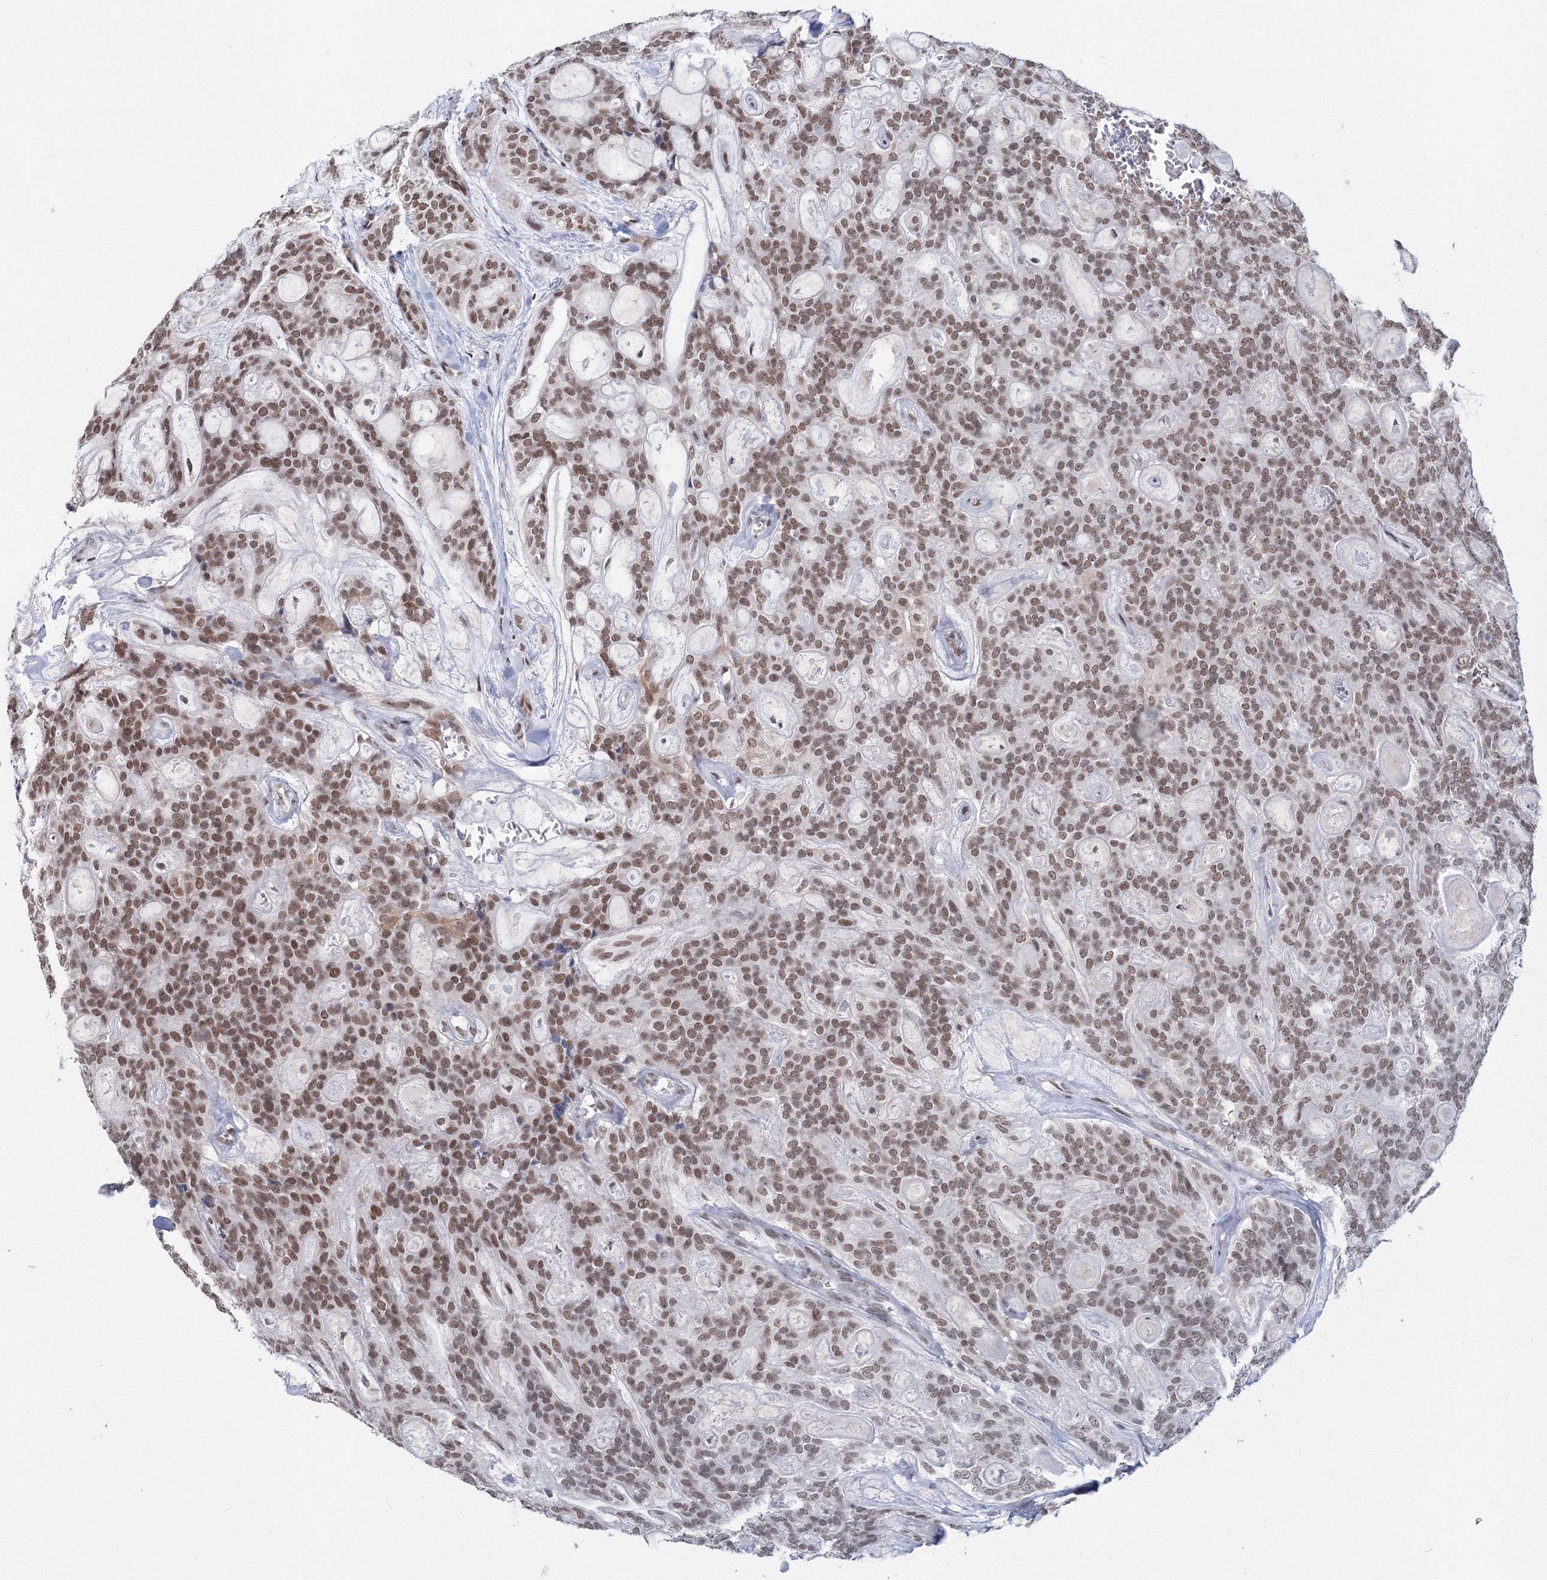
{"staining": {"intensity": "moderate", "quantity": ">75%", "location": "nuclear"}, "tissue": "head and neck cancer", "cell_type": "Tumor cells", "image_type": "cancer", "snomed": [{"axis": "morphology", "description": "Adenocarcinoma, NOS"}, {"axis": "topography", "description": "Head-Neck"}], "caption": "Immunohistochemistry (IHC) staining of head and neck cancer (adenocarcinoma), which shows medium levels of moderate nuclear positivity in approximately >75% of tumor cells indicating moderate nuclear protein positivity. The staining was performed using DAB (brown) for protein detection and nuclei were counterstained in hematoxylin (blue).", "gene": "SF3B6", "patient": {"sex": "male", "age": 66}}